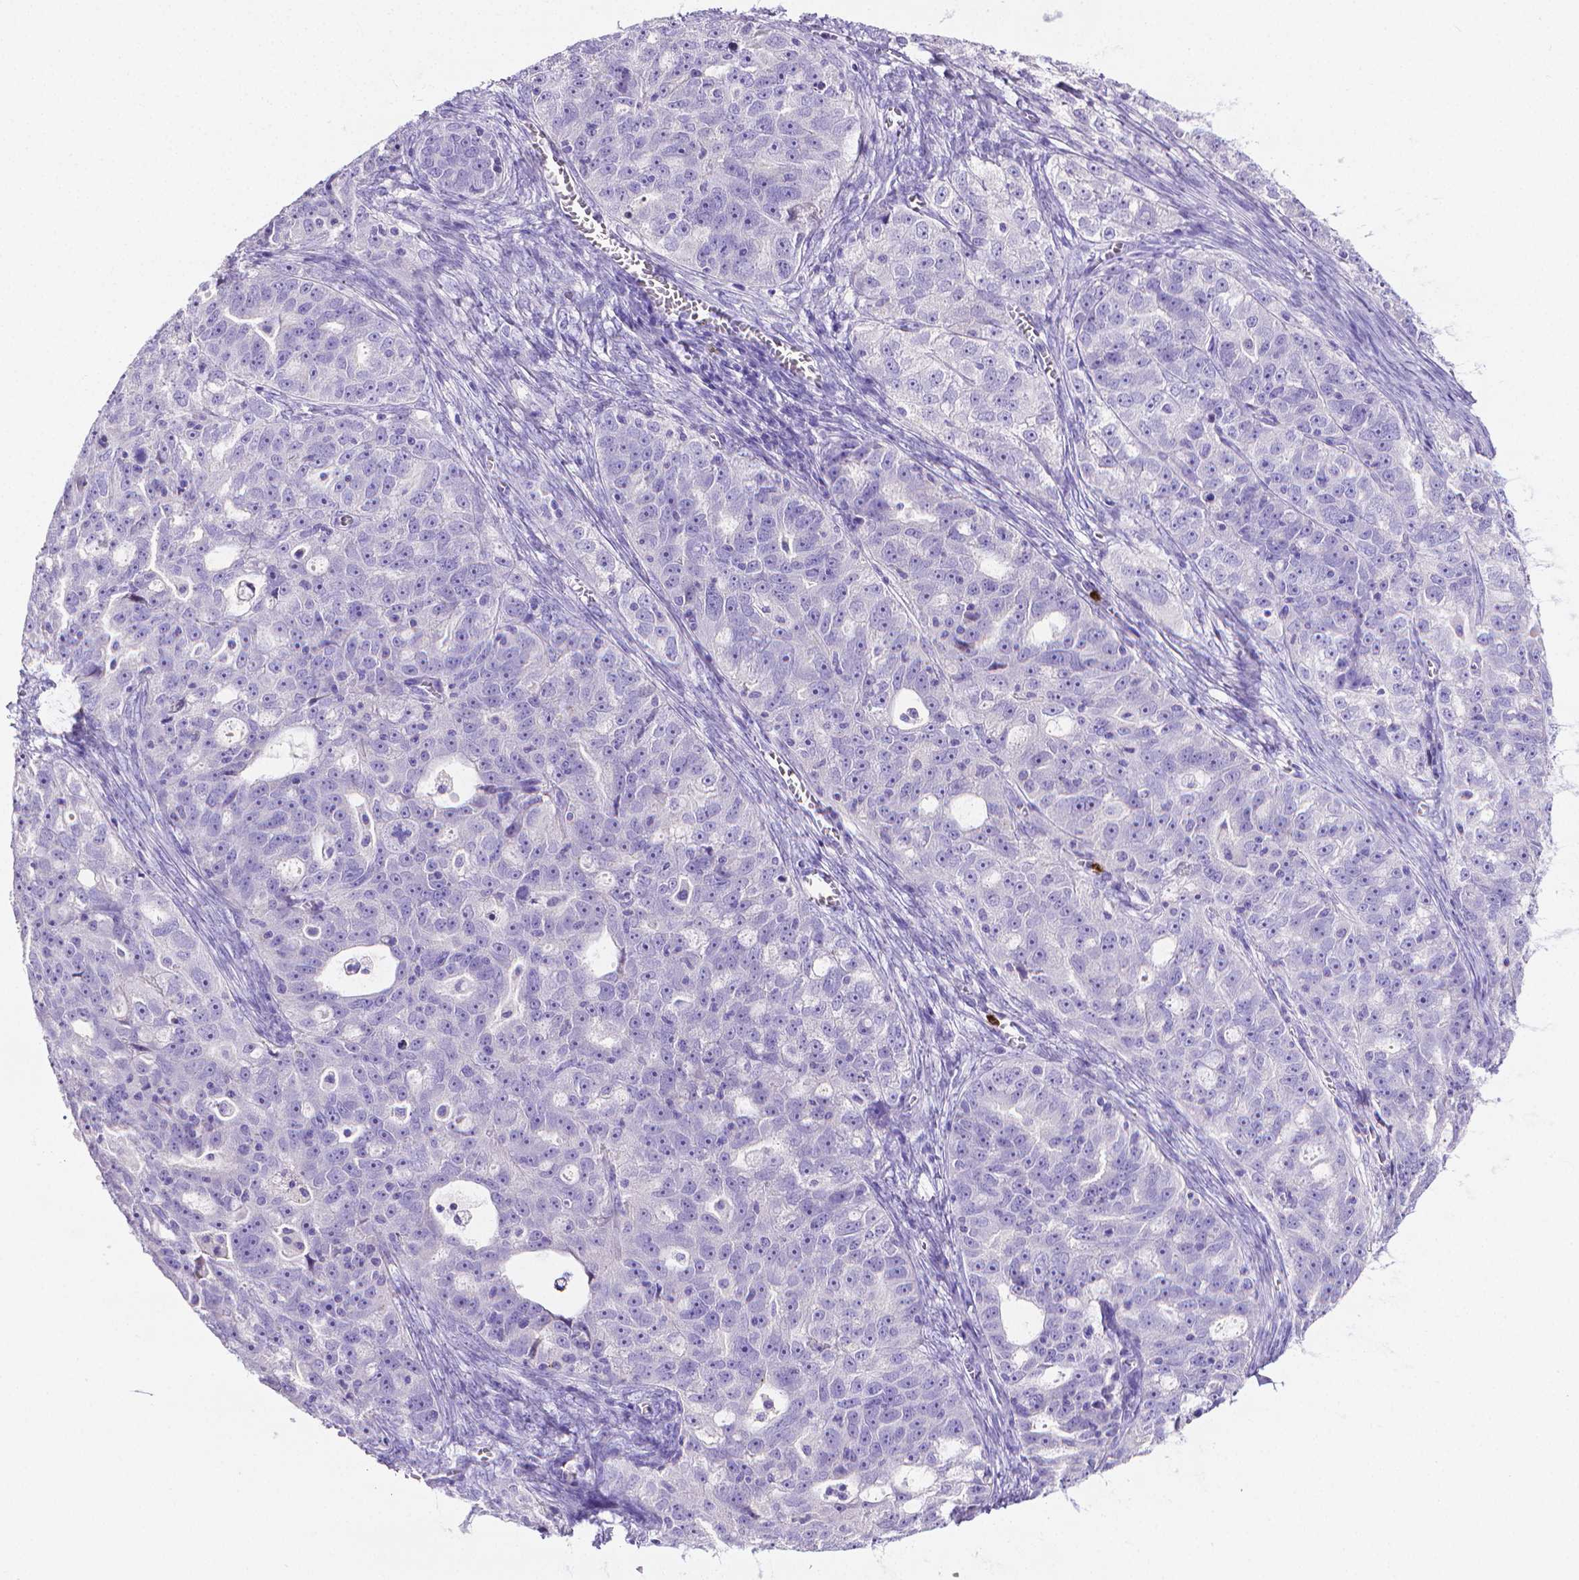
{"staining": {"intensity": "negative", "quantity": "none", "location": "none"}, "tissue": "ovarian cancer", "cell_type": "Tumor cells", "image_type": "cancer", "snomed": [{"axis": "morphology", "description": "Cystadenocarcinoma, serous, NOS"}, {"axis": "topography", "description": "Ovary"}], "caption": "Protein analysis of ovarian cancer displays no significant expression in tumor cells.", "gene": "MMP9", "patient": {"sex": "female", "age": 51}}